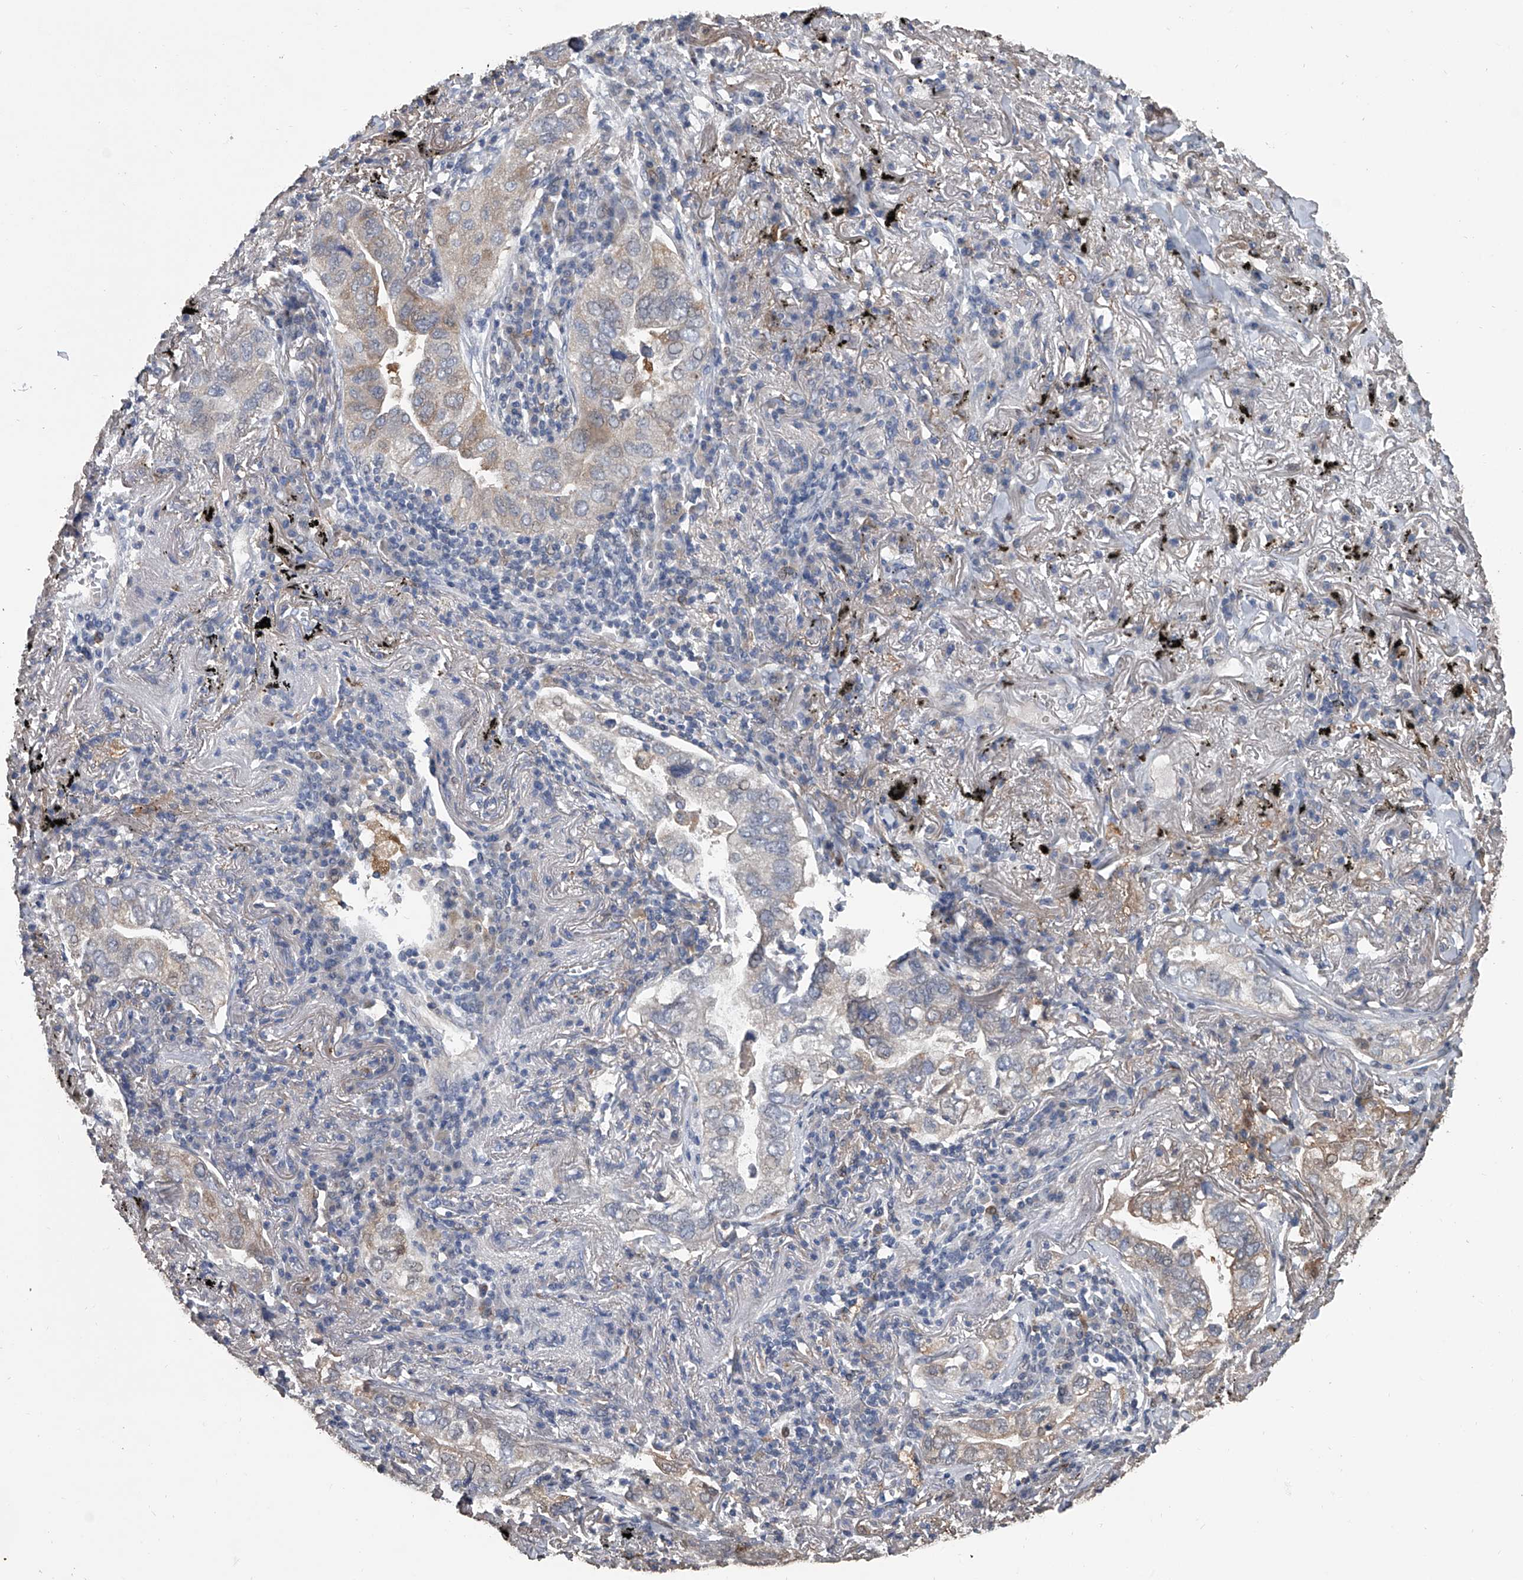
{"staining": {"intensity": "weak", "quantity": "<25%", "location": "cytoplasmic/membranous"}, "tissue": "lung cancer", "cell_type": "Tumor cells", "image_type": "cancer", "snomed": [{"axis": "morphology", "description": "Adenocarcinoma, NOS"}, {"axis": "topography", "description": "Lung"}], "caption": "DAB (3,3'-diaminobenzidine) immunohistochemical staining of human lung cancer demonstrates no significant expression in tumor cells.", "gene": "DOCK9", "patient": {"sex": "male", "age": 65}}